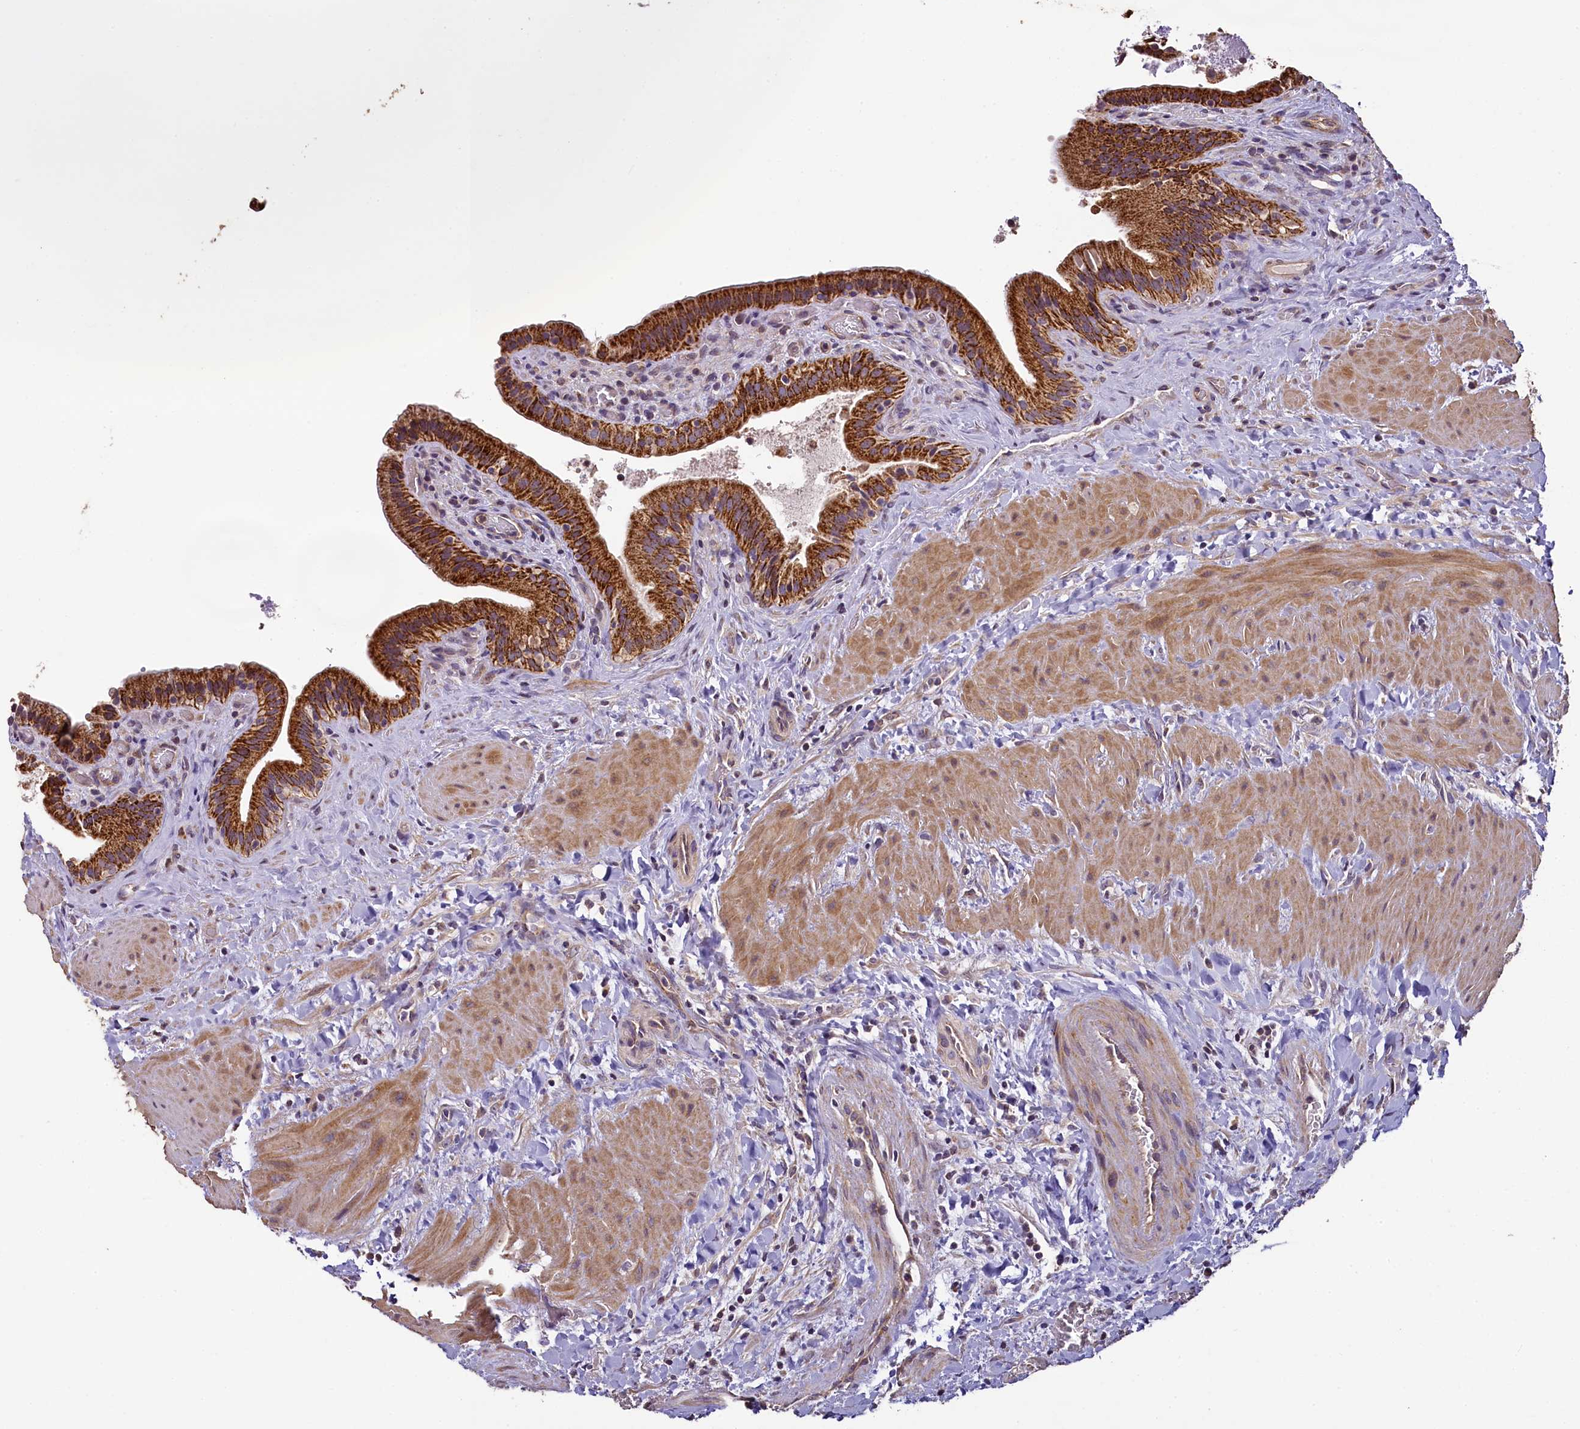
{"staining": {"intensity": "strong", "quantity": ">75%", "location": "cytoplasmic/membranous"}, "tissue": "gallbladder", "cell_type": "Glandular cells", "image_type": "normal", "snomed": [{"axis": "morphology", "description": "Normal tissue, NOS"}, {"axis": "topography", "description": "Gallbladder"}], "caption": "A photomicrograph showing strong cytoplasmic/membranous expression in approximately >75% of glandular cells in normal gallbladder, as visualized by brown immunohistochemical staining.", "gene": "COQ9", "patient": {"sex": "male", "age": 24}}